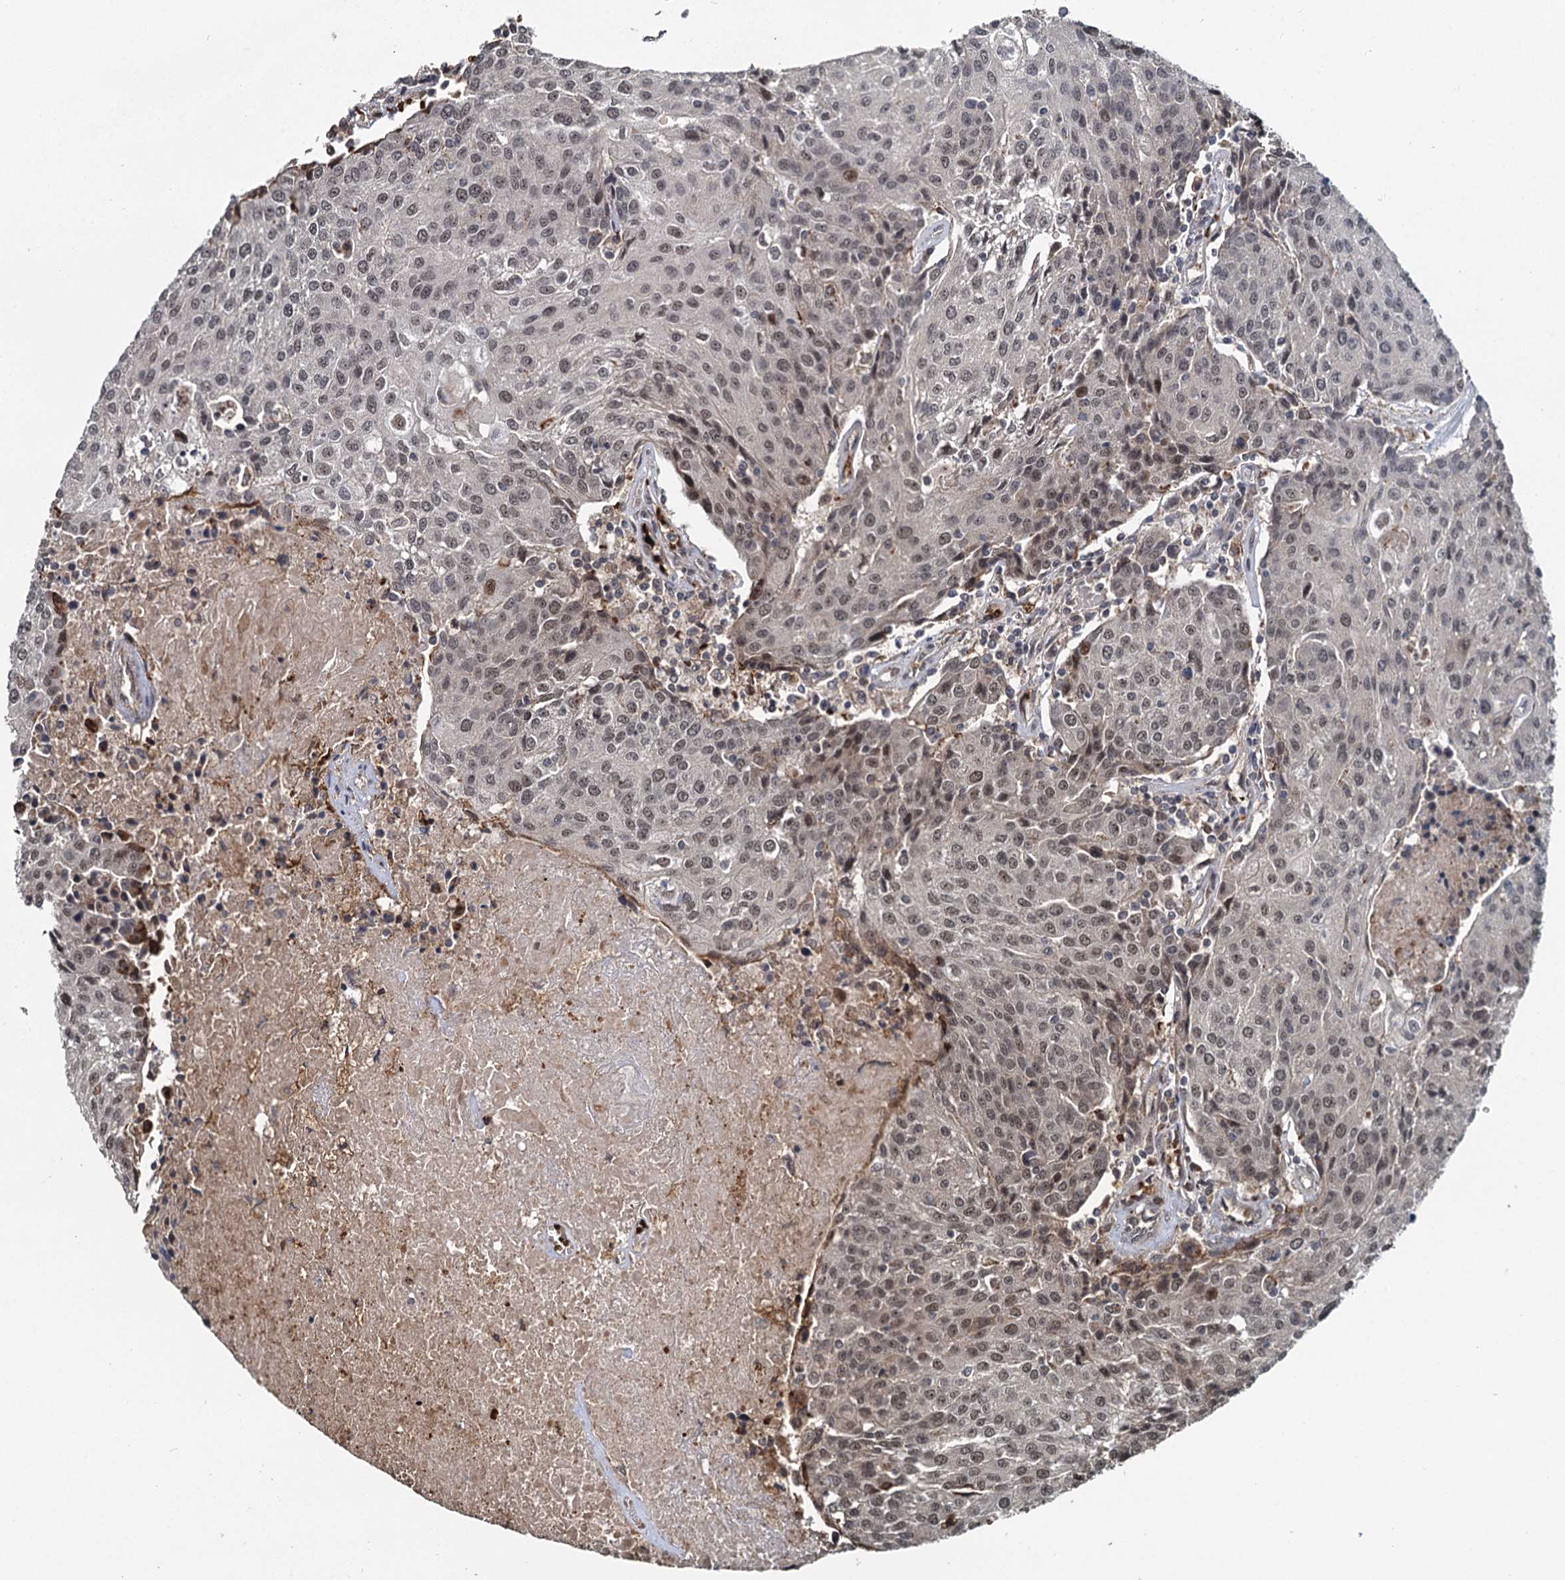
{"staining": {"intensity": "moderate", "quantity": ">75%", "location": "nuclear"}, "tissue": "urothelial cancer", "cell_type": "Tumor cells", "image_type": "cancer", "snomed": [{"axis": "morphology", "description": "Urothelial carcinoma, High grade"}, {"axis": "topography", "description": "Urinary bladder"}], "caption": "Immunohistochemical staining of urothelial carcinoma (high-grade) exhibits medium levels of moderate nuclear protein positivity in about >75% of tumor cells.", "gene": "FANCI", "patient": {"sex": "female", "age": 85}}